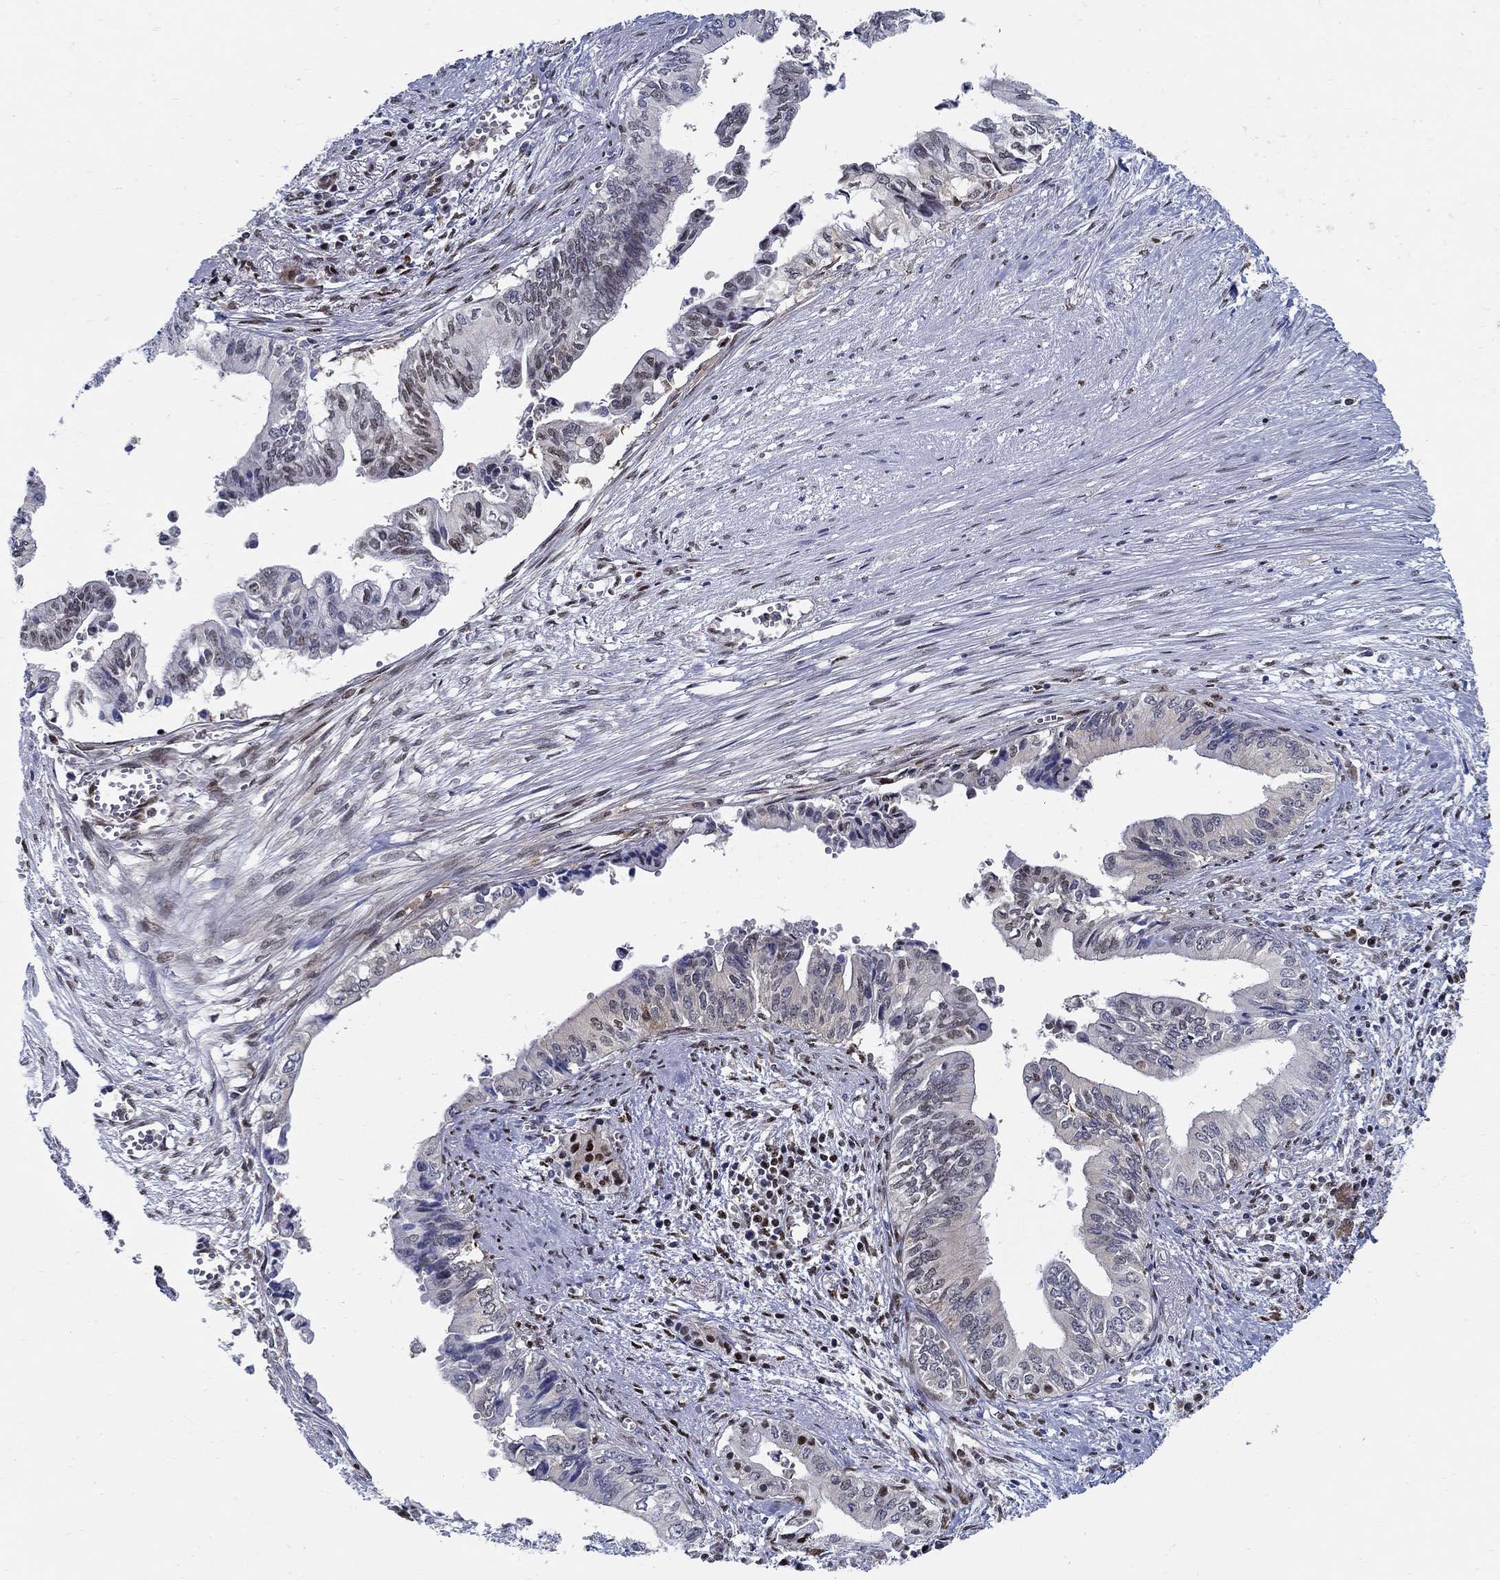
{"staining": {"intensity": "negative", "quantity": "none", "location": "none"}, "tissue": "pancreatic cancer", "cell_type": "Tumor cells", "image_type": "cancer", "snomed": [{"axis": "morphology", "description": "Adenocarcinoma, NOS"}, {"axis": "topography", "description": "Pancreas"}], "caption": "Immunohistochemical staining of human pancreatic cancer (adenocarcinoma) reveals no significant expression in tumor cells. (Brightfield microscopy of DAB immunohistochemistry at high magnification).", "gene": "ZNF594", "patient": {"sex": "female", "age": 61}}